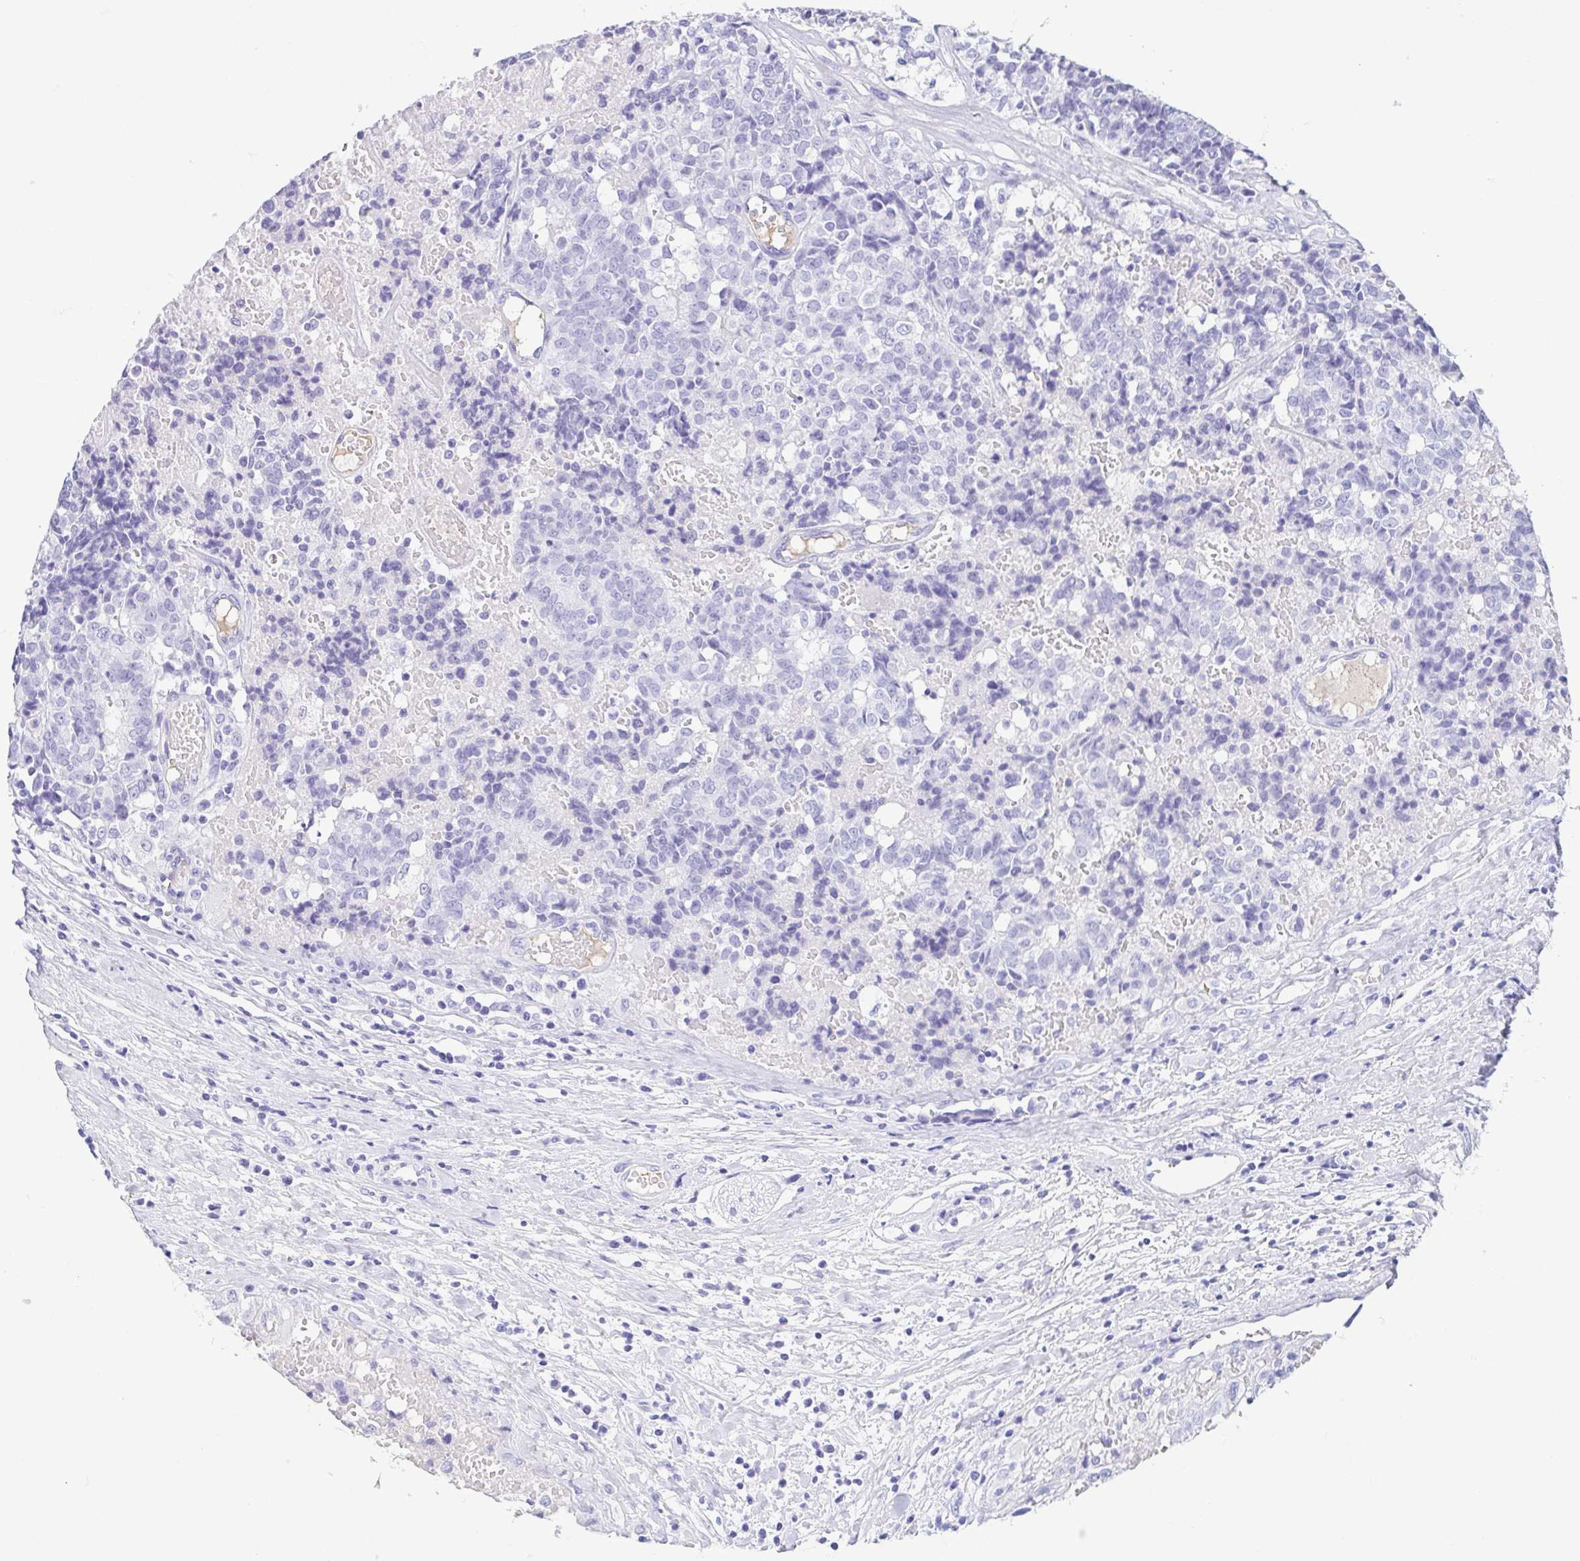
{"staining": {"intensity": "negative", "quantity": "none", "location": "none"}, "tissue": "prostate cancer", "cell_type": "Tumor cells", "image_type": "cancer", "snomed": [{"axis": "morphology", "description": "Adenocarcinoma, High grade"}, {"axis": "topography", "description": "Prostate and seminal vesicle, NOS"}], "caption": "Prostate cancer (adenocarcinoma (high-grade)) stained for a protein using immunohistochemistry reveals no expression tumor cells.", "gene": "GKN1", "patient": {"sex": "male", "age": 60}}